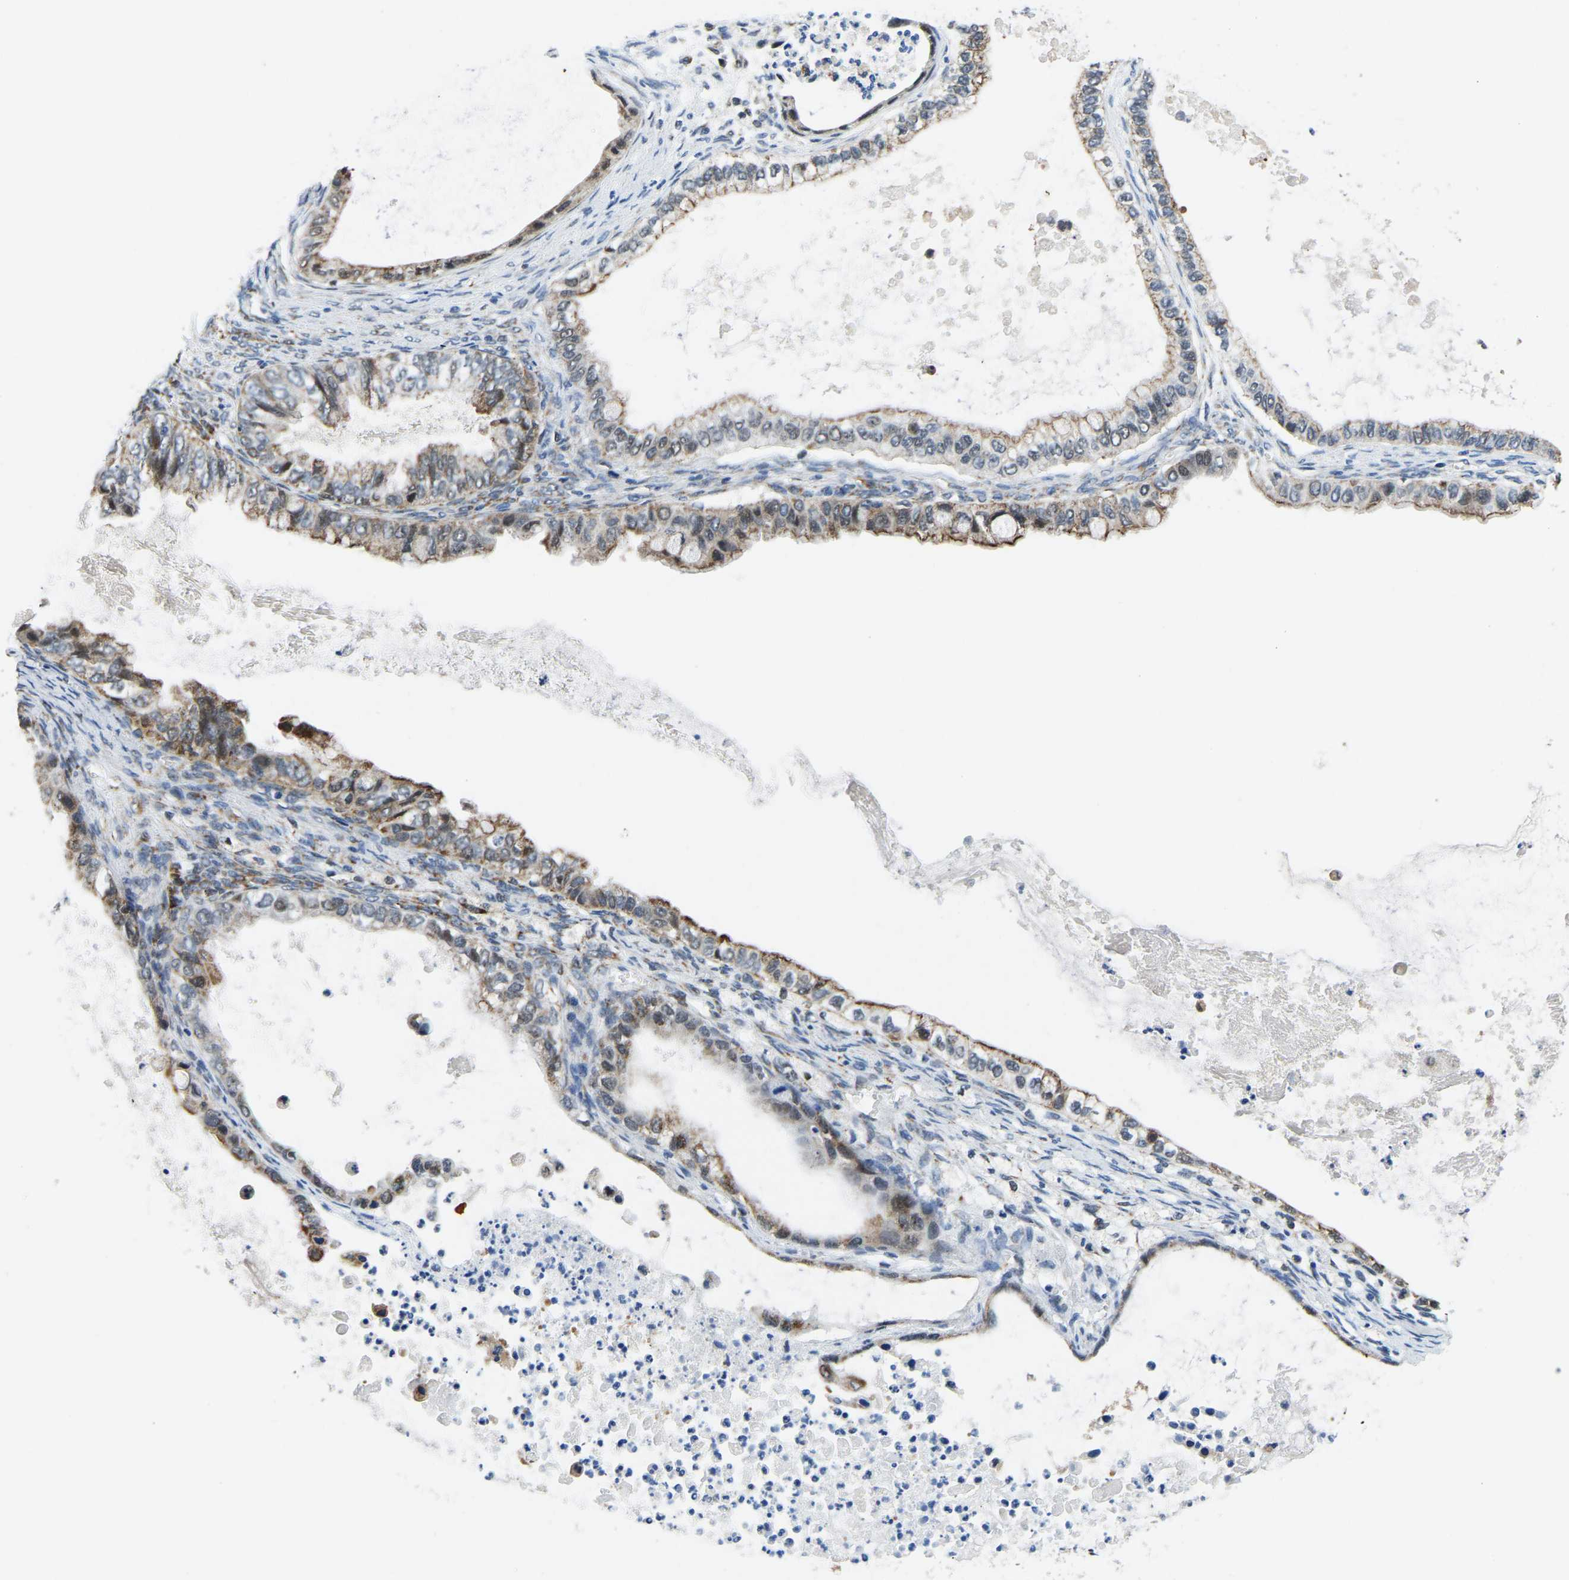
{"staining": {"intensity": "moderate", "quantity": ">75%", "location": "cytoplasmic/membranous"}, "tissue": "ovarian cancer", "cell_type": "Tumor cells", "image_type": "cancer", "snomed": [{"axis": "morphology", "description": "Cystadenocarcinoma, mucinous, NOS"}, {"axis": "topography", "description": "Ovary"}], "caption": "About >75% of tumor cells in human ovarian cancer reveal moderate cytoplasmic/membranous protein staining as visualized by brown immunohistochemical staining.", "gene": "BNIP3L", "patient": {"sex": "female", "age": 80}}